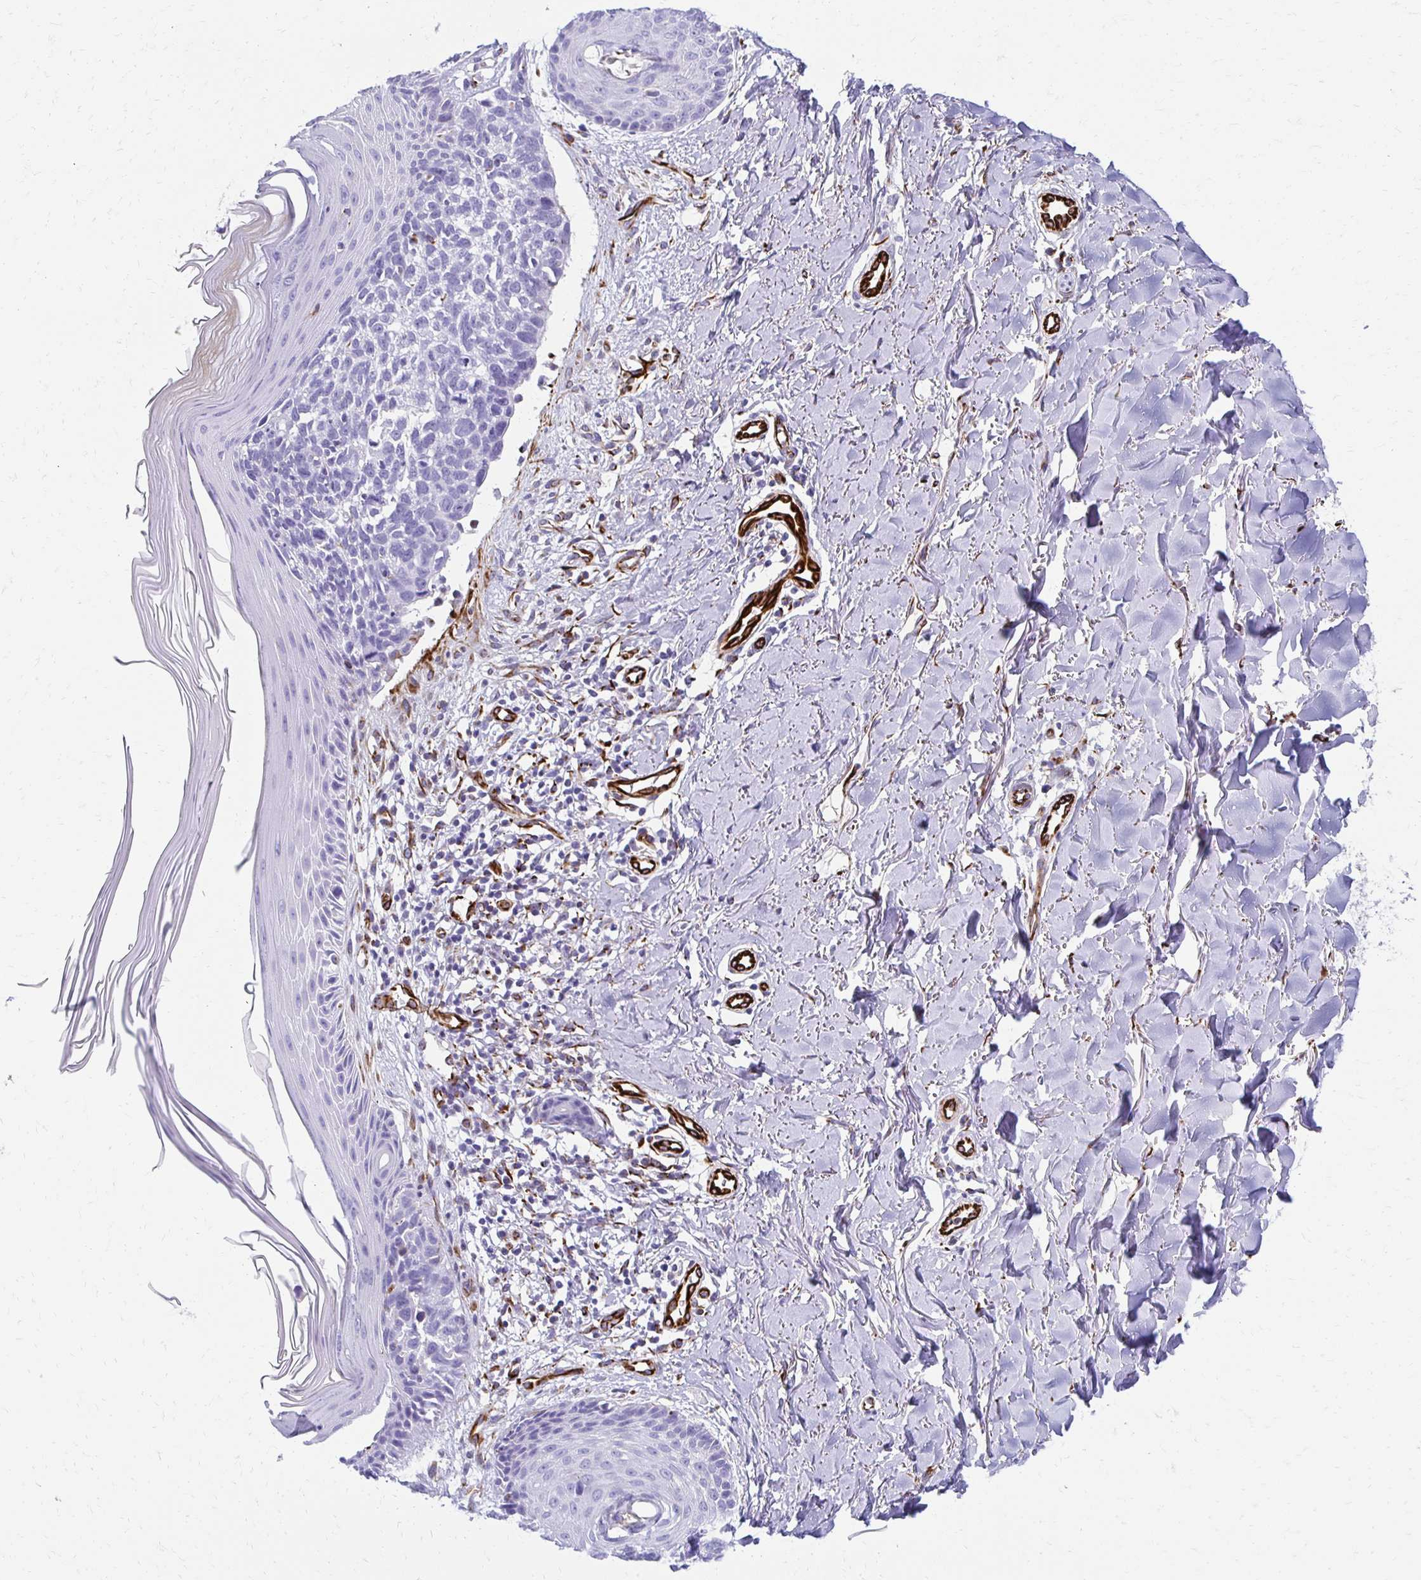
{"staining": {"intensity": "negative", "quantity": "none", "location": "none"}, "tissue": "skin cancer", "cell_type": "Tumor cells", "image_type": "cancer", "snomed": [{"axis": "morphology", "description": "Basal cell carcinoma"}, {"axis": "topography", "description": "Skin"}], "caption": "Immunohistochemical staining of skin basal cell carcinoma demonstrates no significant staining in tumor cells.", "gene": "TMEM54", "patient": {"sex": "female", "age": 45}}